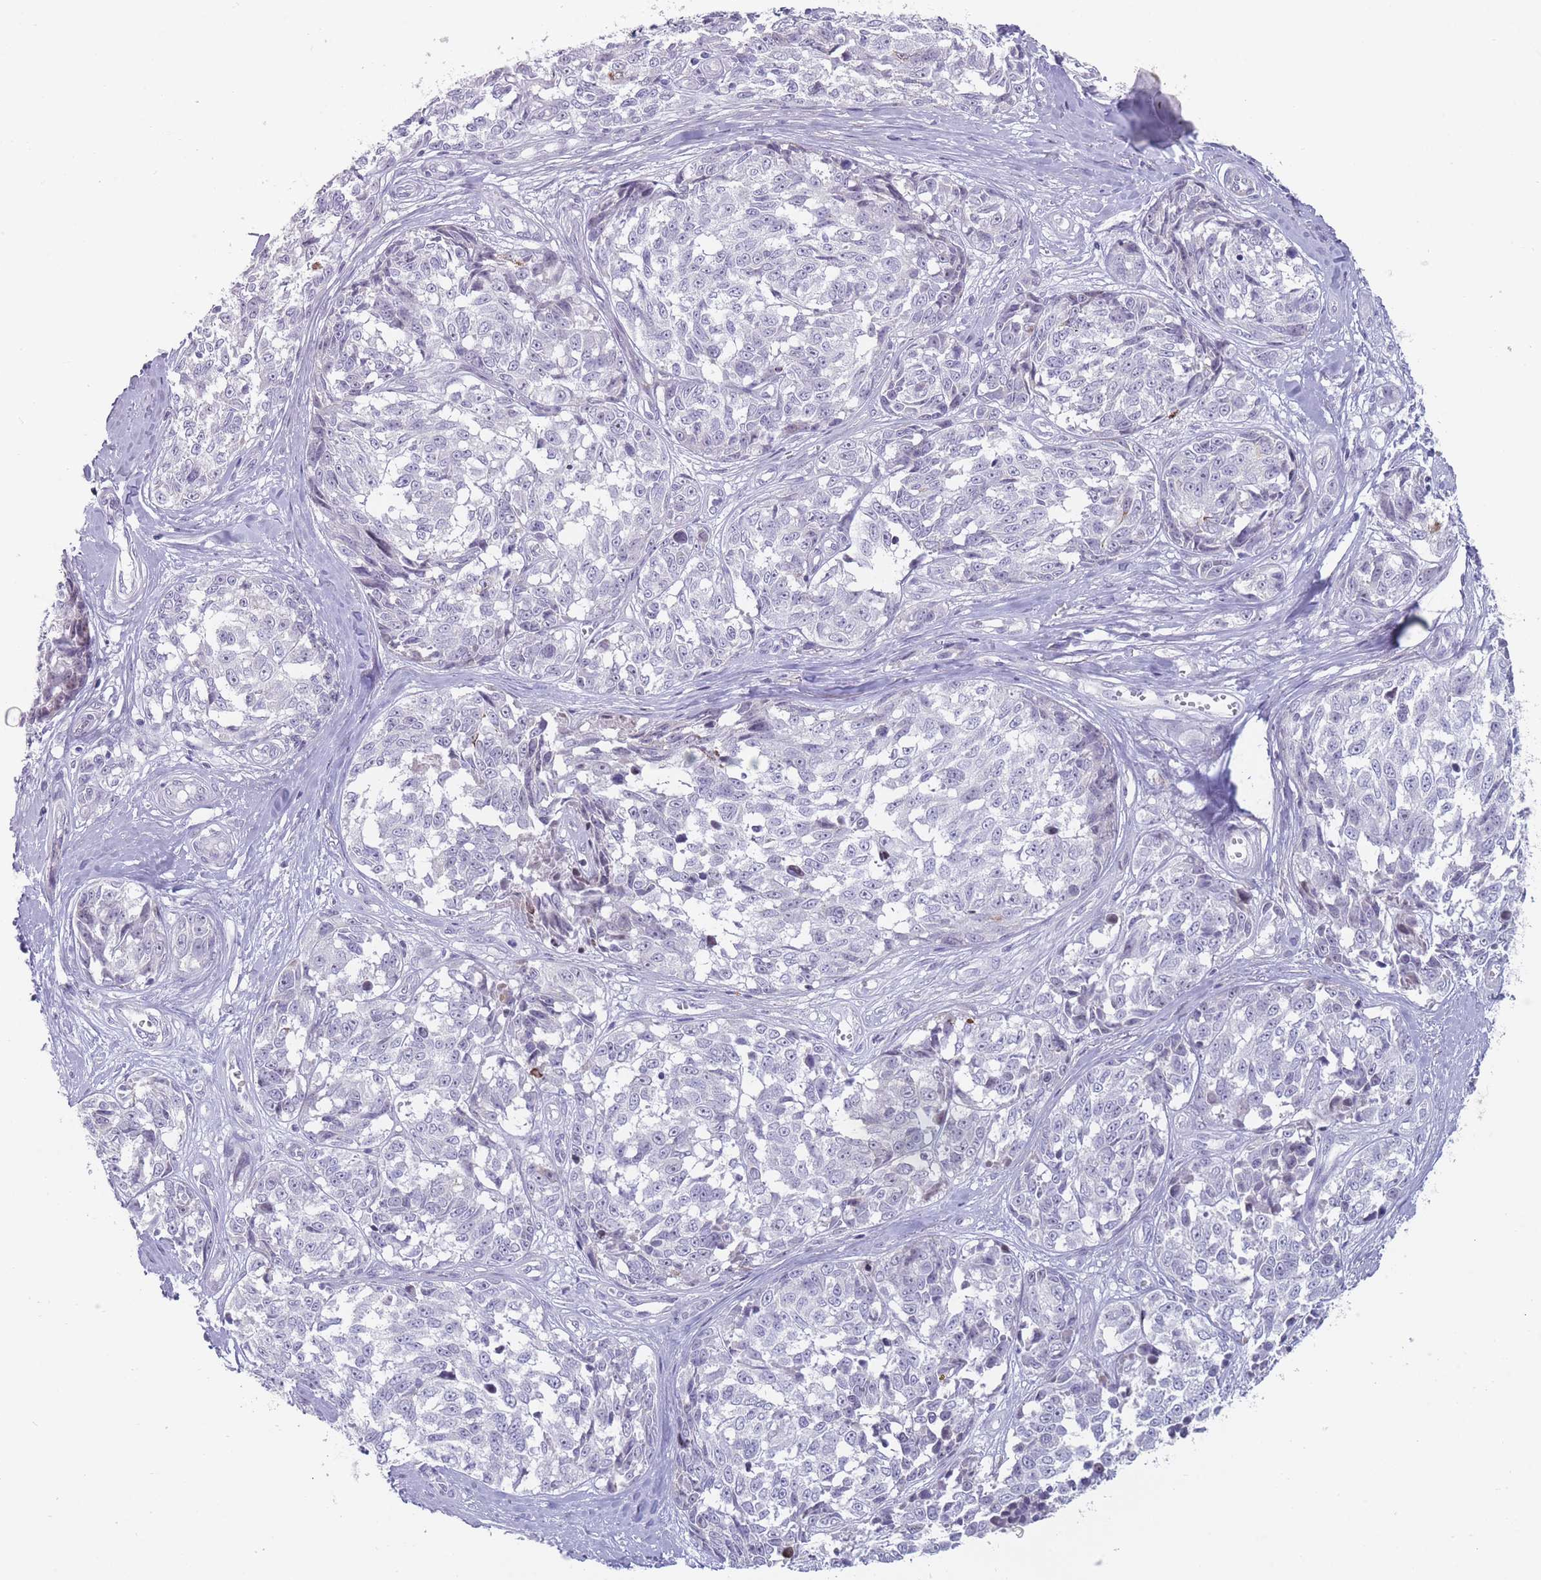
{"staining": {"intensity": "negative", "quantity": "none", "location": "none"}, "tissue": "melanoma", "cell_type": "Tumor cells", "image_type": "cancer", "snomed": [{"axis": "morphology", "description": "Normal tissue, NOS"}, {"axis": "morphology", "description": "Malignant melanoma, NOS"}, {"axis": "topography", "description": "Skin"}], "caption": "A high-resolution image shows IHC staining of malignant melanoma, which displays no significant staining in tumor cells.", "gene": "PAIP2B", "patient": {"sex": "female", "age": 64}}